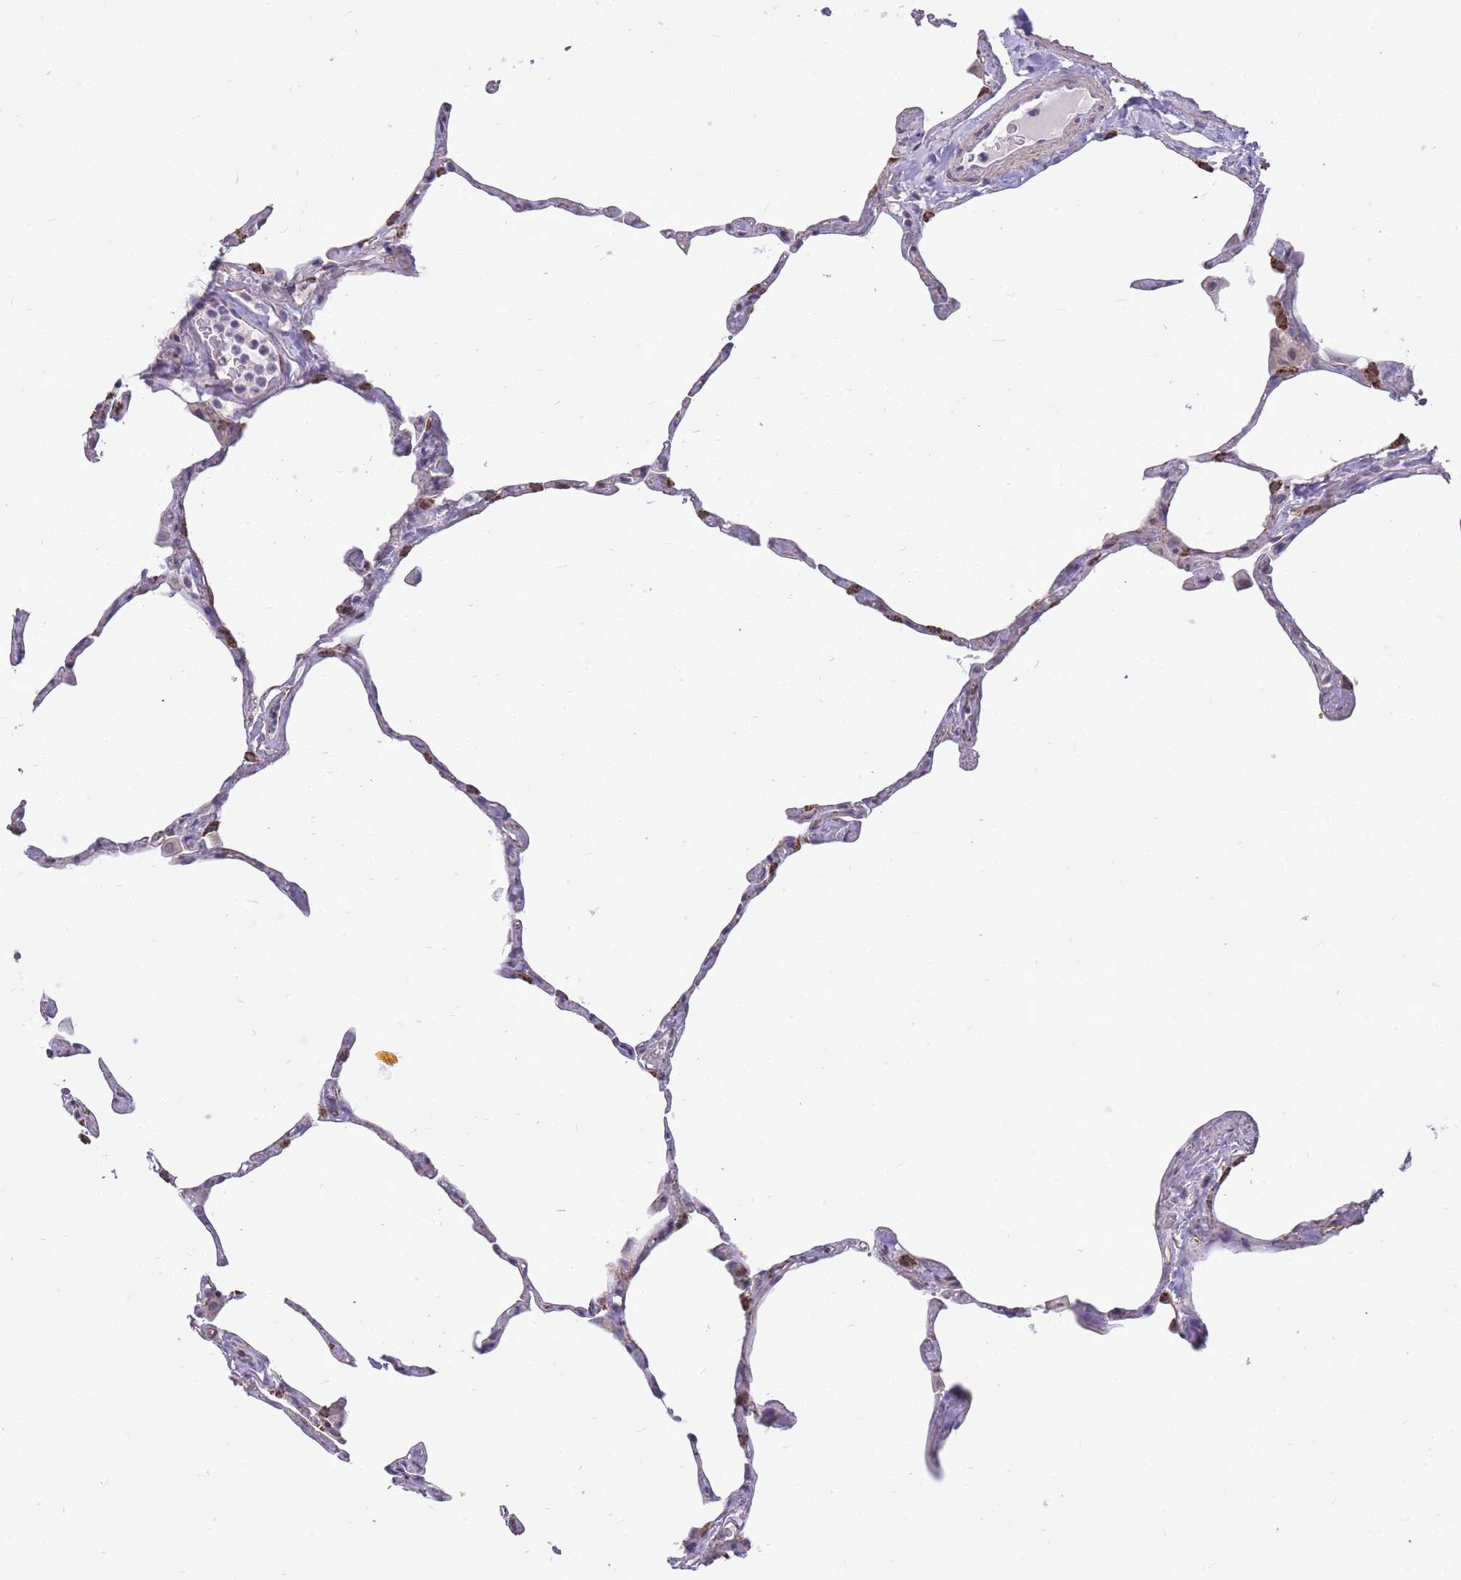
{"staining": {"intensity": "strong", "quantity": "25%-75%", "location": "cytoplasmic/membranous"}, "tissue": "lung", "cell_type": "Alveolar cells", "image_type": "normal", "snomed": [{"axis": "morphology", "description": "Normal tissue, NOS"}, {"axis": "topography", "description": "Lung"}], "caption": "Approximately 25%-75% of alveolar cells in unremarkable lung reveal strong cytoplasmic/membranous protein positivity as visualized by brown immunohistochemical staining.", "gene": "RNF170", "patient": {"sex": "male", "age": 65}}